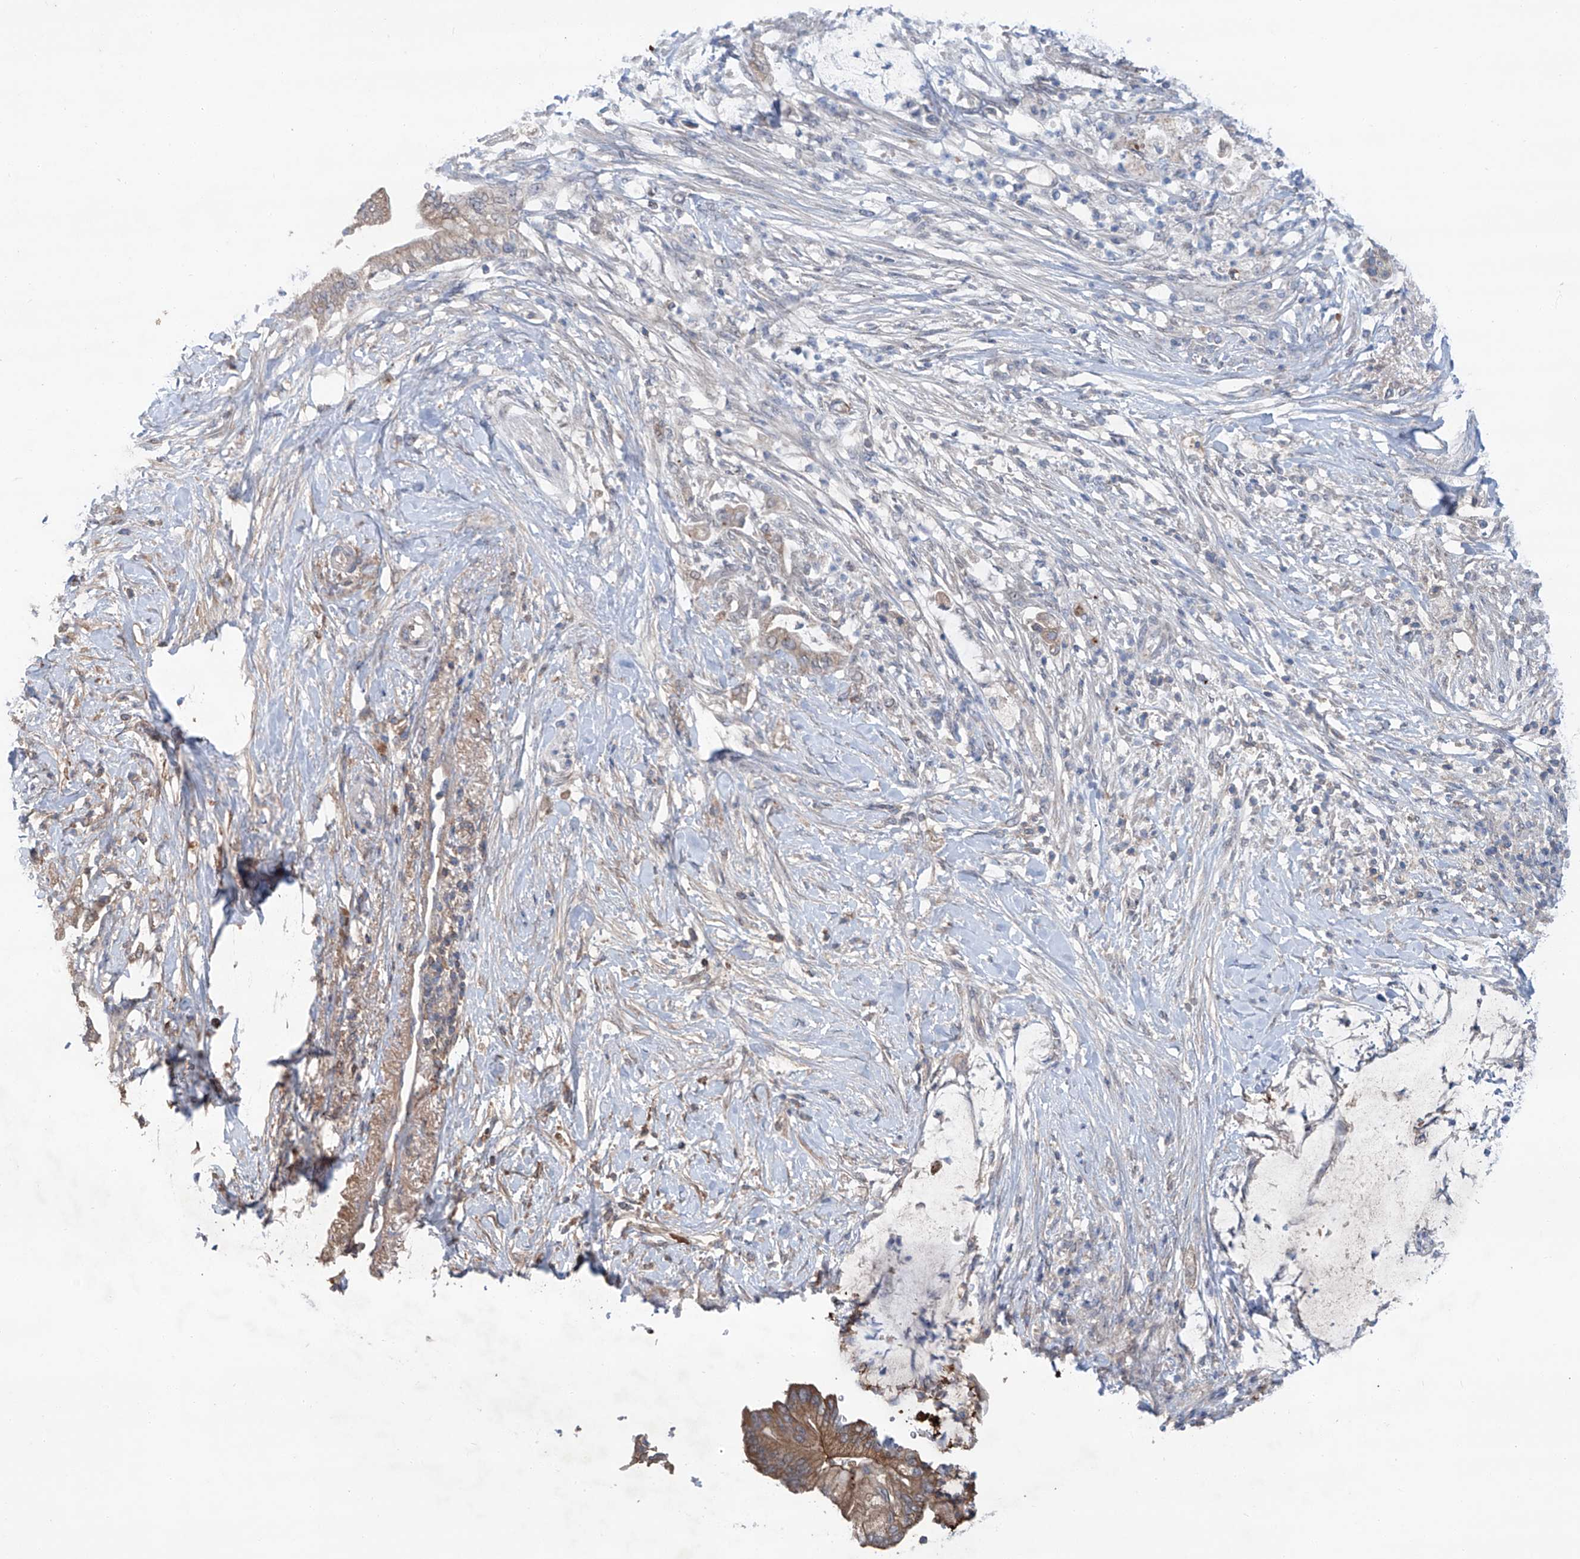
{"staining": {"intensity": "moderate", "quantity": "<25%", "location": "cytoplasmic/membranous"}, "tissue": "pancreatic cancer", "cell_type": "Tumor cells", "image_type": "cancer", "snomed": [{"axis": "morphology", "description": "Normal tissue, NOS"}, {"axis": "morphology", "description": "Adenocarcinoma, NOS"}, {"axis": "topography", "description": "Pancreas"}, {"axis": "topography", "description": "Duodenum"}], "caption": "Human pancreatic cancer (adenocarcinoma) stained for a protein (brown) exhibits moderate cytoplasmic/membranous positive positivity in about <25% of tumor cells.", "gene": "SIX4", "patient": {"sex": "female", "age": 60}}